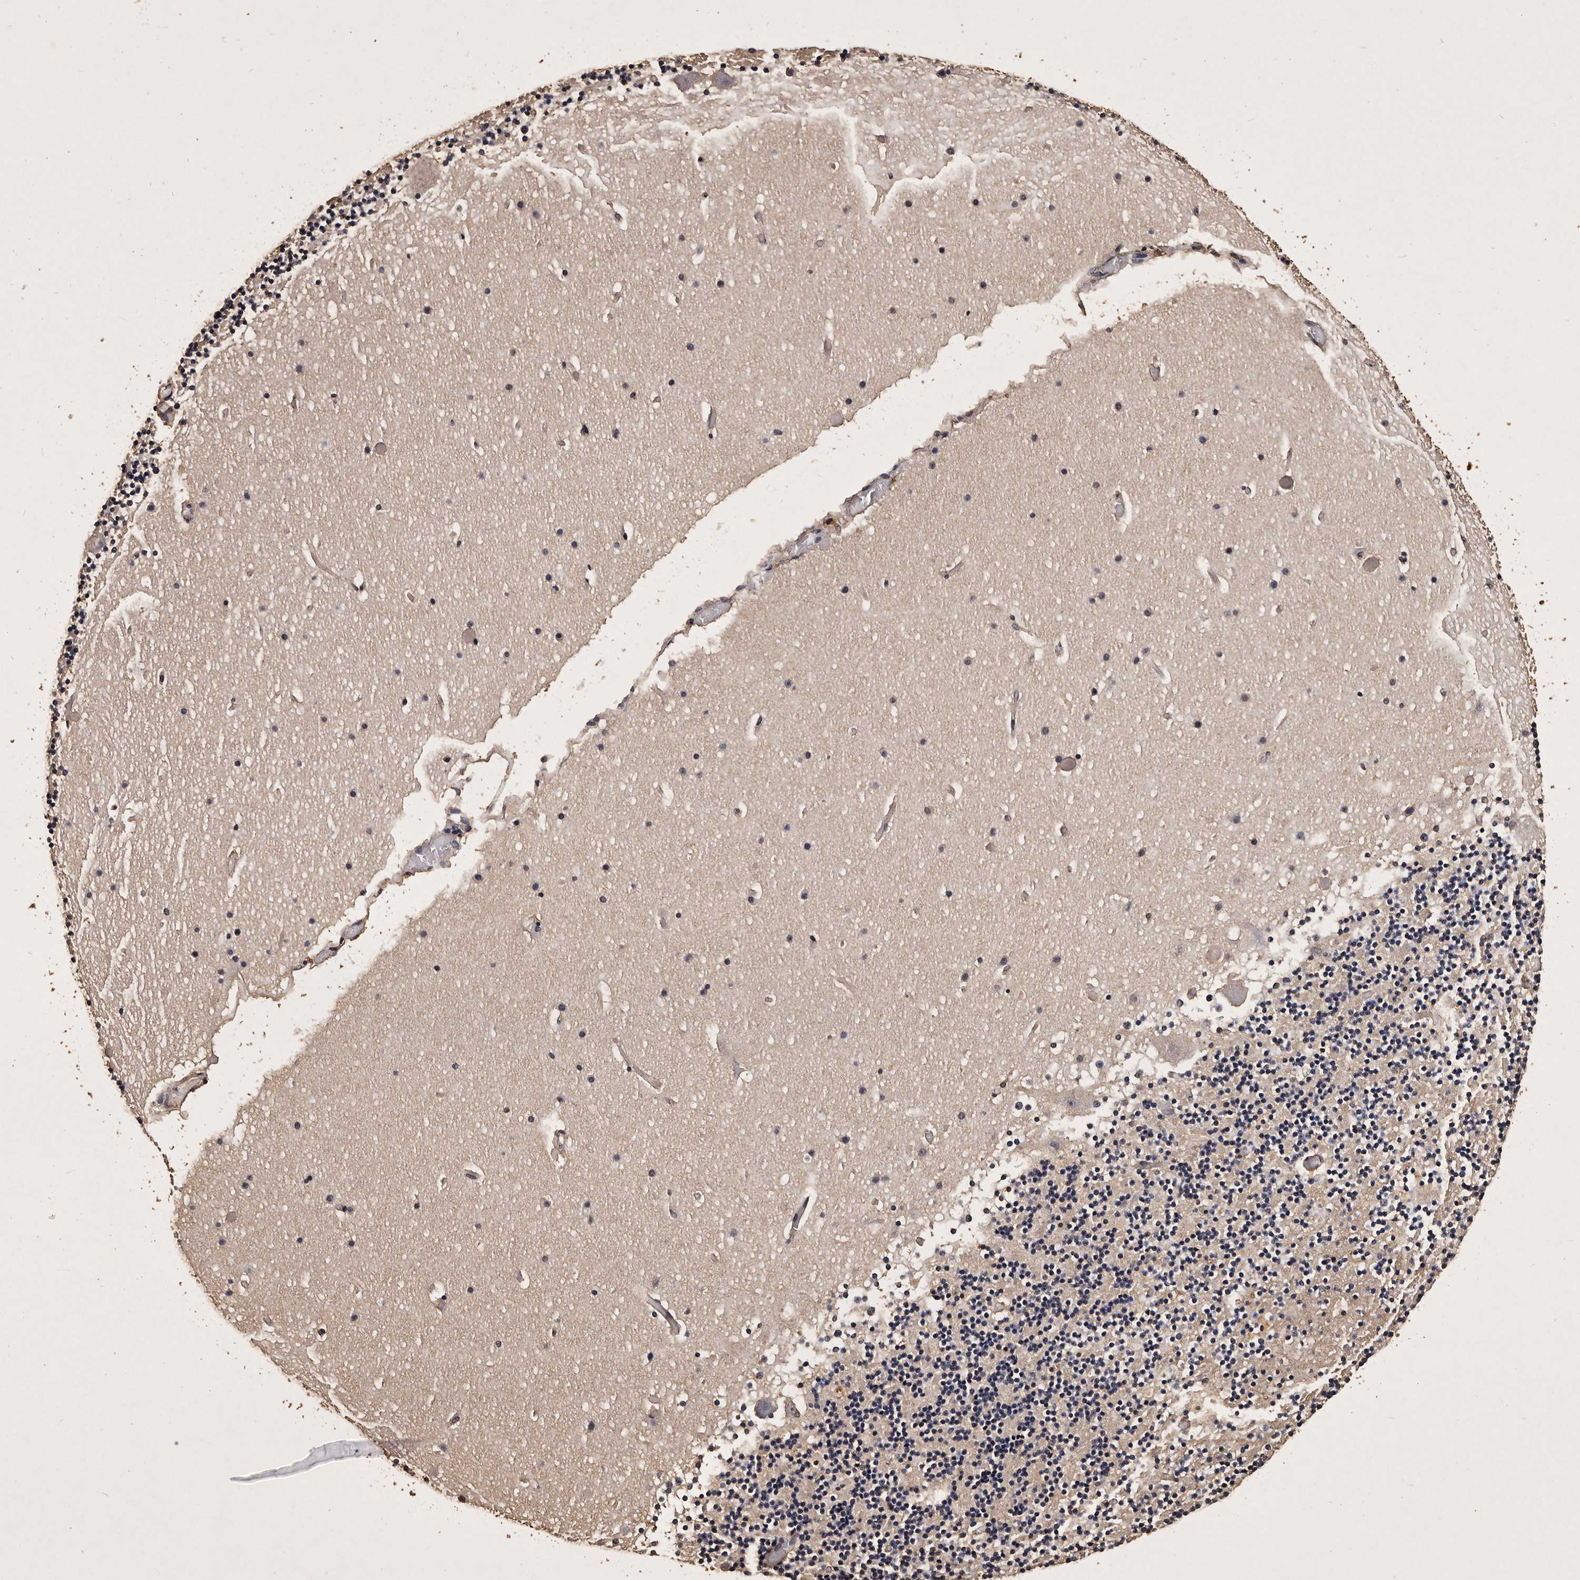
{"staining": {"intensity": "negative", "quantity": "none", "location": "none"}, "tissue": "cerebellum", "cell_type": "Cells in granular layer", "image_type": "normal", "snomed": [{"axis": "morphology", "description": "Normal tissue, NOS"}, {"axis": "topography", "description": "Cerebellum"}], "caption": "An immunohistochemistry (IHC) image of benign cerebellum is shown. There is no staining in cells in granular layer of cerebellum.", "gene": "PARS2", "patient": {"sex": "male", "age": 57}}